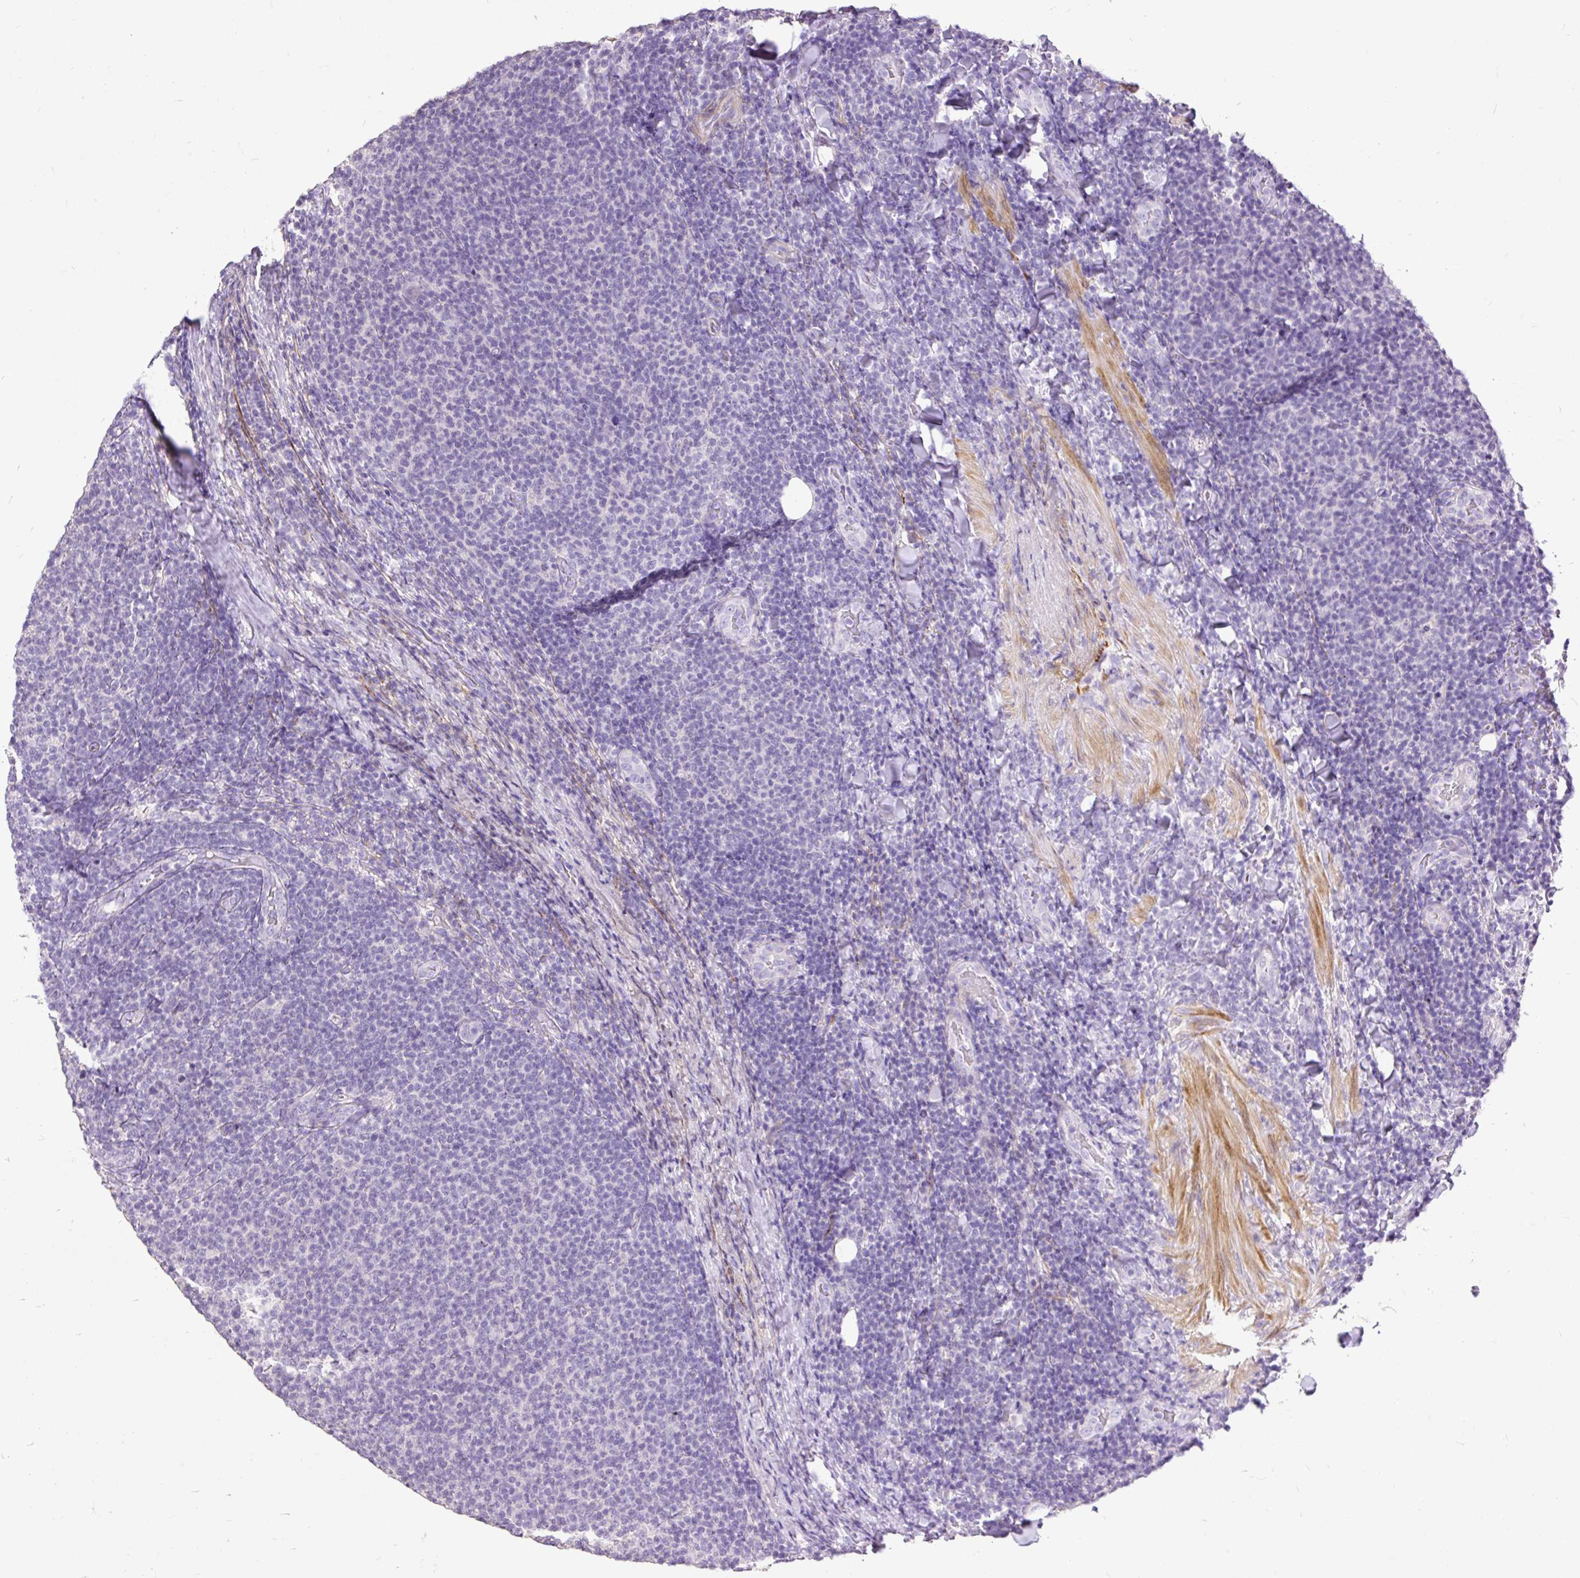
{"staining": {"intensity": "negative", "quantity": "none", "location": "none"}, "tissue": "lymphoma", "cell_type": "Tumor cells", "image_type": "cancer", "snomed": [{"axis": "morphology", "description": "Malignant lymphoma, non-Hodgkin's type, Low grade"}, {"axis": "topography", "description": "Lymph node"}], "caption": "This photomicrograph is of malignant lymphoma, non-Hodgkin's type (low-grade) stained with IHC to label a protein in brown with the nuclei are counter-stained blue. There is no expression in tumor cells. (IHC, brightfield microscopy, high magnification).", "gene": "GBX1", "patient": {"sex": "male", "age": 66}}